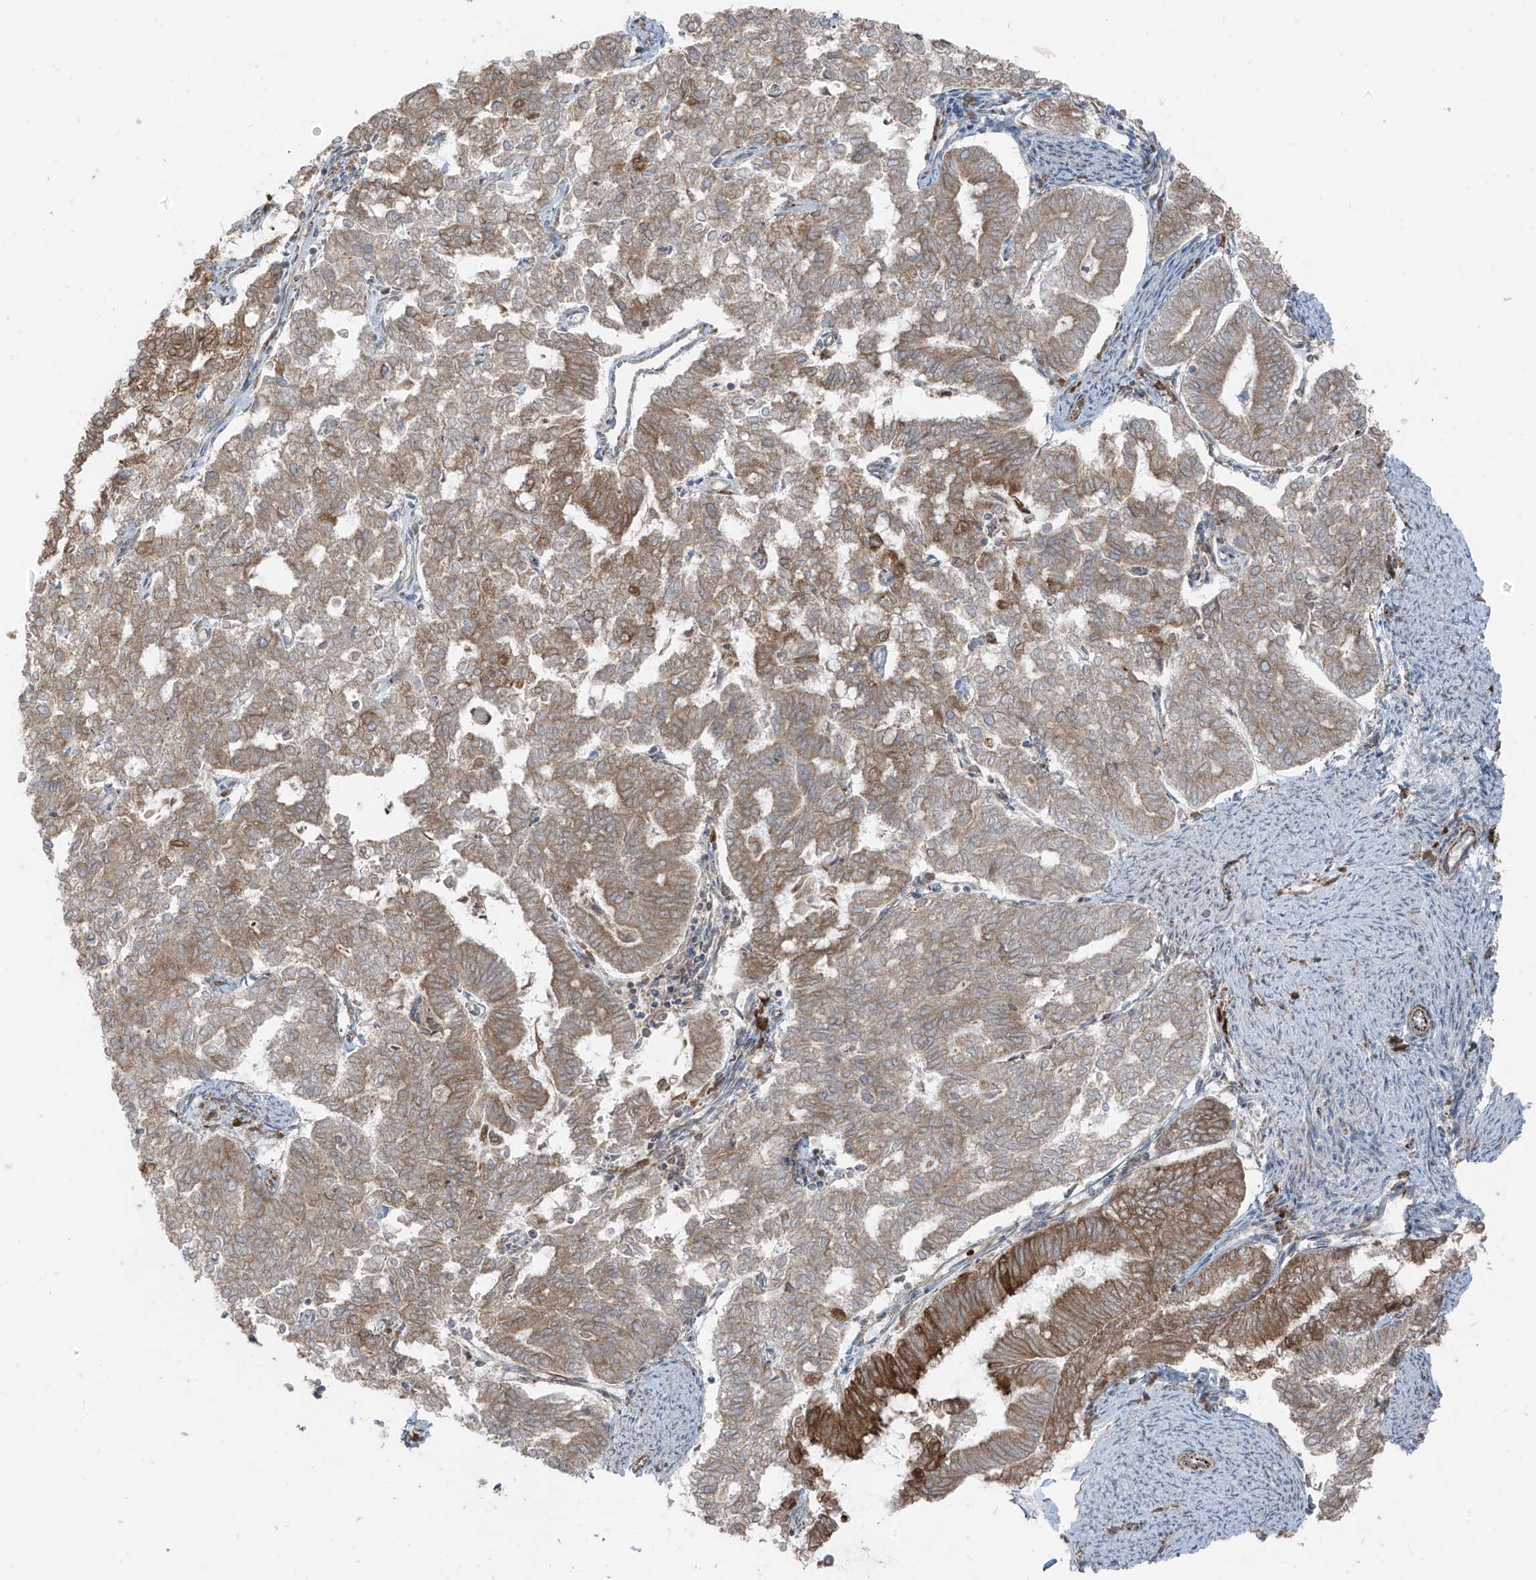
{"staining": {"intensity": "moderate", "quantity": ">75%", "location": "cytoplasmic/membranous"}, "tissue": "endometrial cancer", "cell_type": "Tumor cells", "image_type": "cancer", "snomed": [{"axis": "morphology", "description": "Adenocarcinoma, NOS"}, {"axis": "topography", "description": "Endometrium"}], "caption": "Immunohistochemical staining of human adenocarcinoma (endometrial) exhibits medium levels of moderate cytoplasmic/membranous expression in approximately >75% of tumor cells.", "gene": "ERLEC1", "patient": {"sex": "female", "age": 79}}